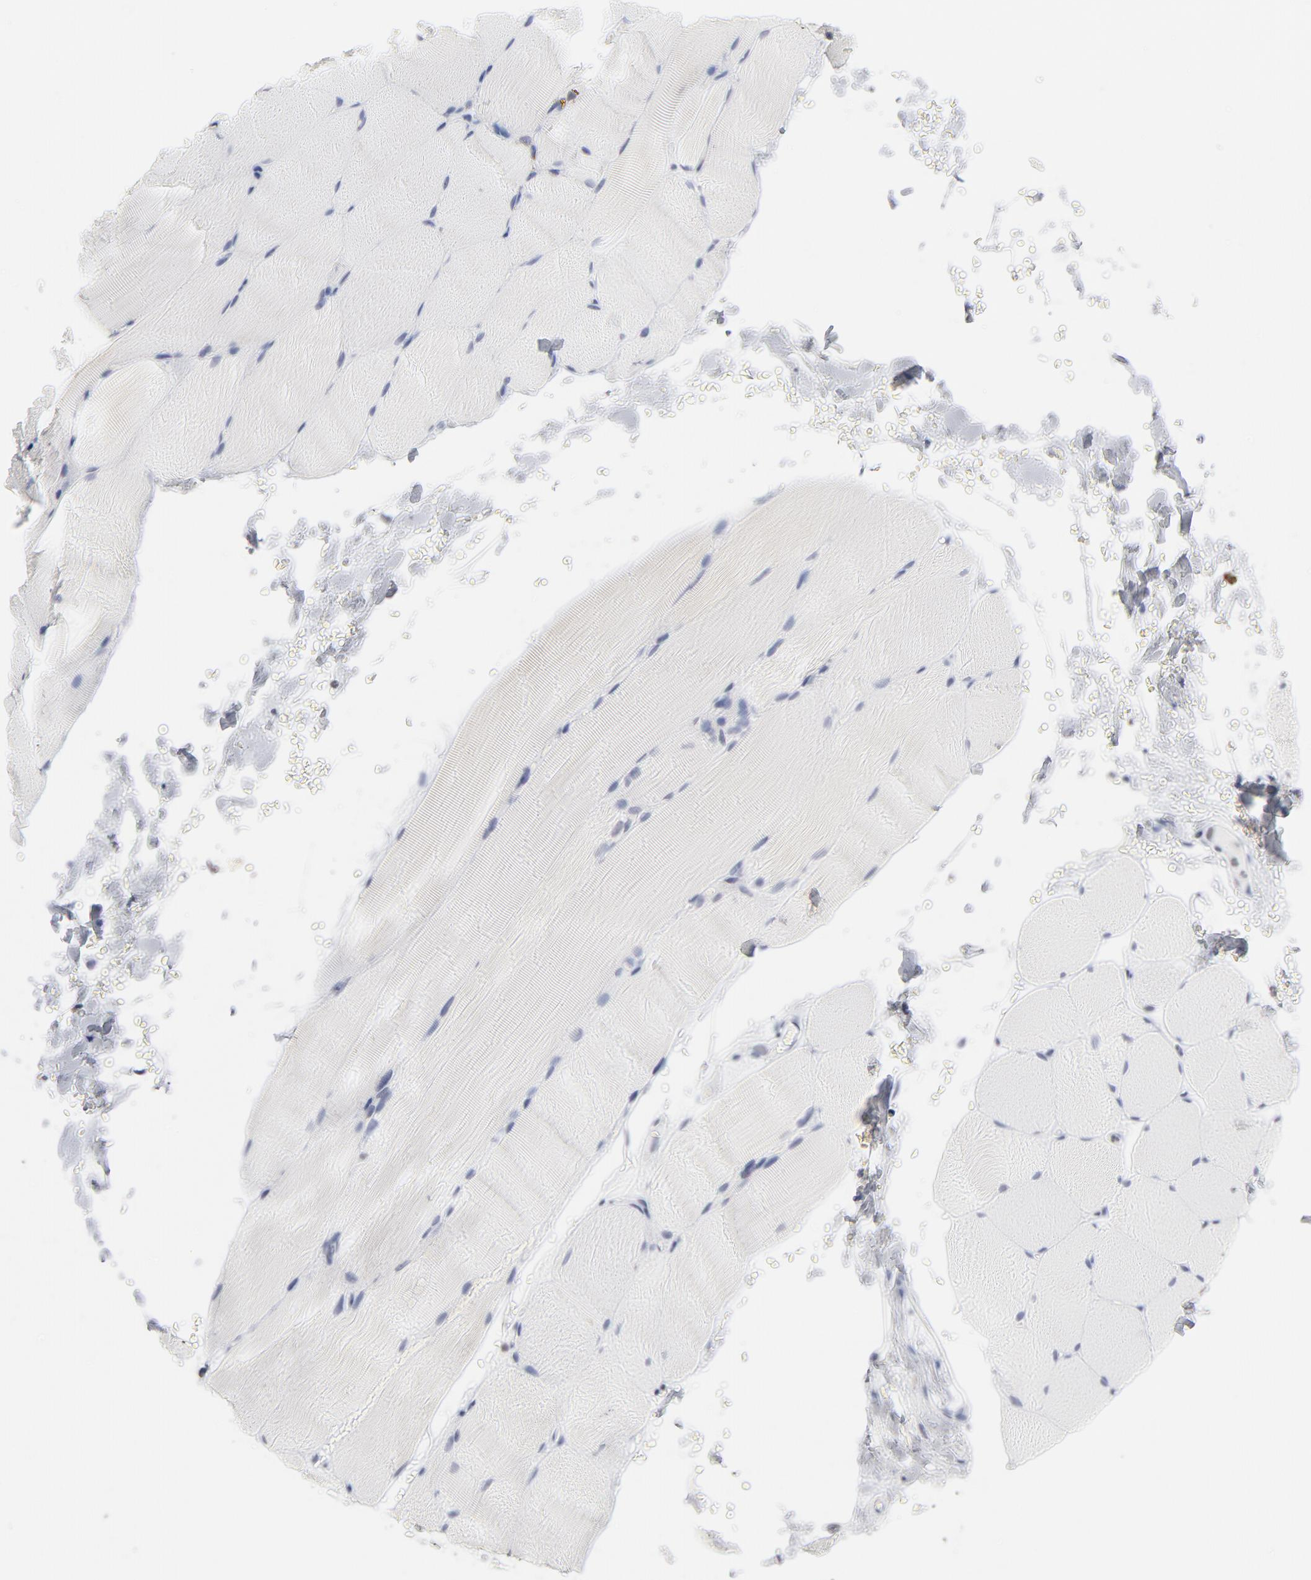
{"staining": {"intensity": "negative", "quantity": "none", "location": "none"}, "tissue": "skeletal muscle", "cell_type": "Myocytes", "image_type": "normal", "snomed": [{"axis": "morphology", "description": "Normal tissue, NOS"}, {"axis": "topography", "description": "Skeletal muscle"}, {"axis": "topography", "description": "Parathyroid gland"}], "caption": "This is an immunohistochemistry image of normal human skeletal muscle. There is no positivity in myocytes.", "gene": "CD2", "patient": {"sex": "female", "age": 37}}